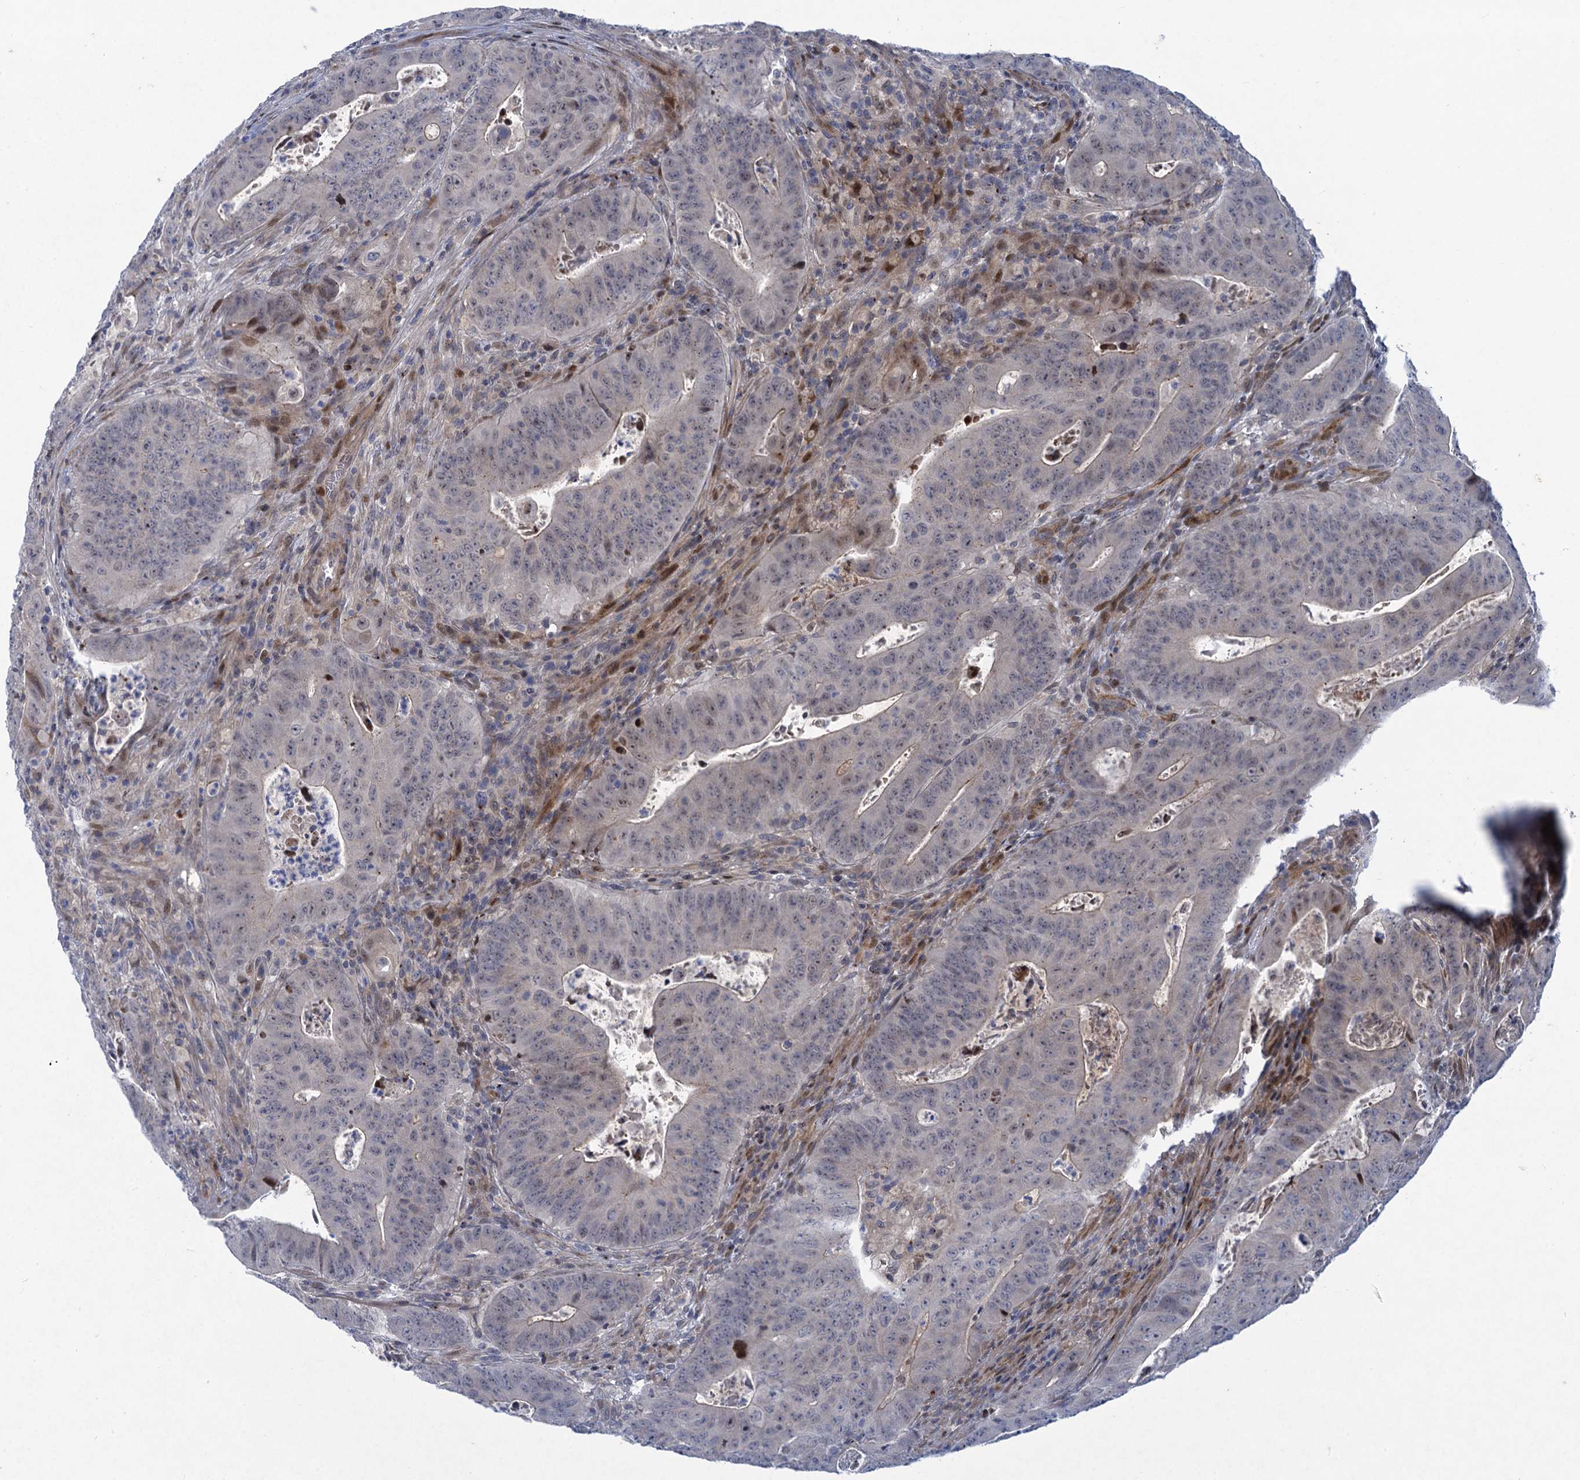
{"staining": {"intensity": "negative", "quantity": "none", "location": "none"}, "tissue": "colorectal cancer", "cell_type": "Tumor cells", "image_type": "cancer", "snomed": [{"axis": "morphology", "description": "Adenocarcinoma, NOS"}, {"axis": "topography", "description": "Rectum"}], "caption": "The micrograph demonstrates no staining of tumor cells in colorectal adenocarcinoma. (Immunohistochemistry (ihc), brightfield microscopy, high magnification).", "gene": "QPCTL", "patient": {"sex": "female", "age": 75}}